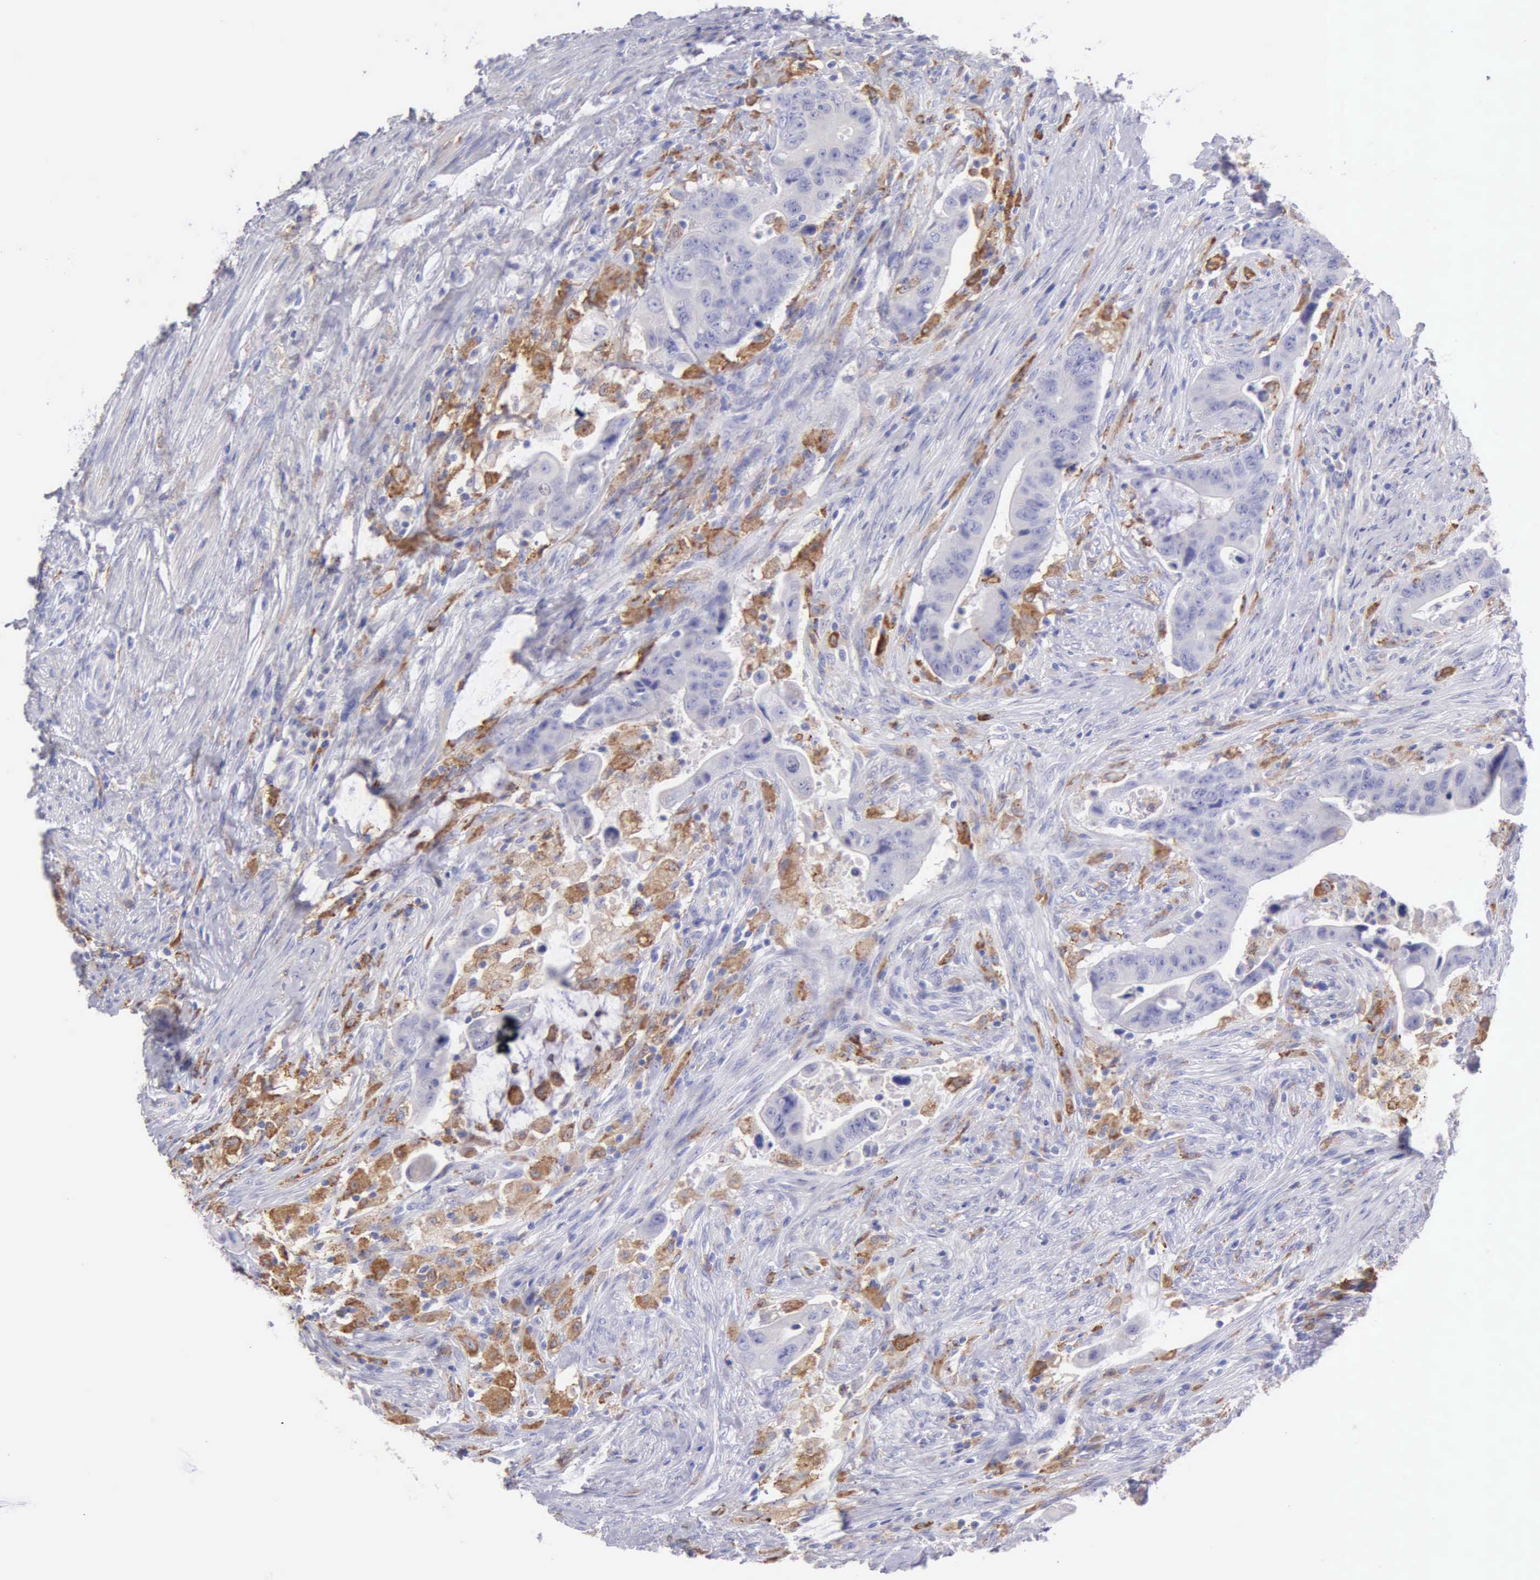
{"staining": {"intensity": "negative", "quantity": "none", "location": "none"}, "tissue": "colorectal cancer", "cell_type": "Tumor cells", "image_type": "cancer", "snomed": [{"axis": "morphology", "description": "Adenocarcinoma, NOS"}, {"axis": "topography", "description": "Rectum"}], "caption": "The immunohistochemistry (IHC) histopathology image has no significant expression in tumor cells of colorectal adenocarcinoma tissue. (DAB IHC with hematoxylin counter stain).", "gene": "TYRP1", "patient": {"sex": "female", "age": 71}}